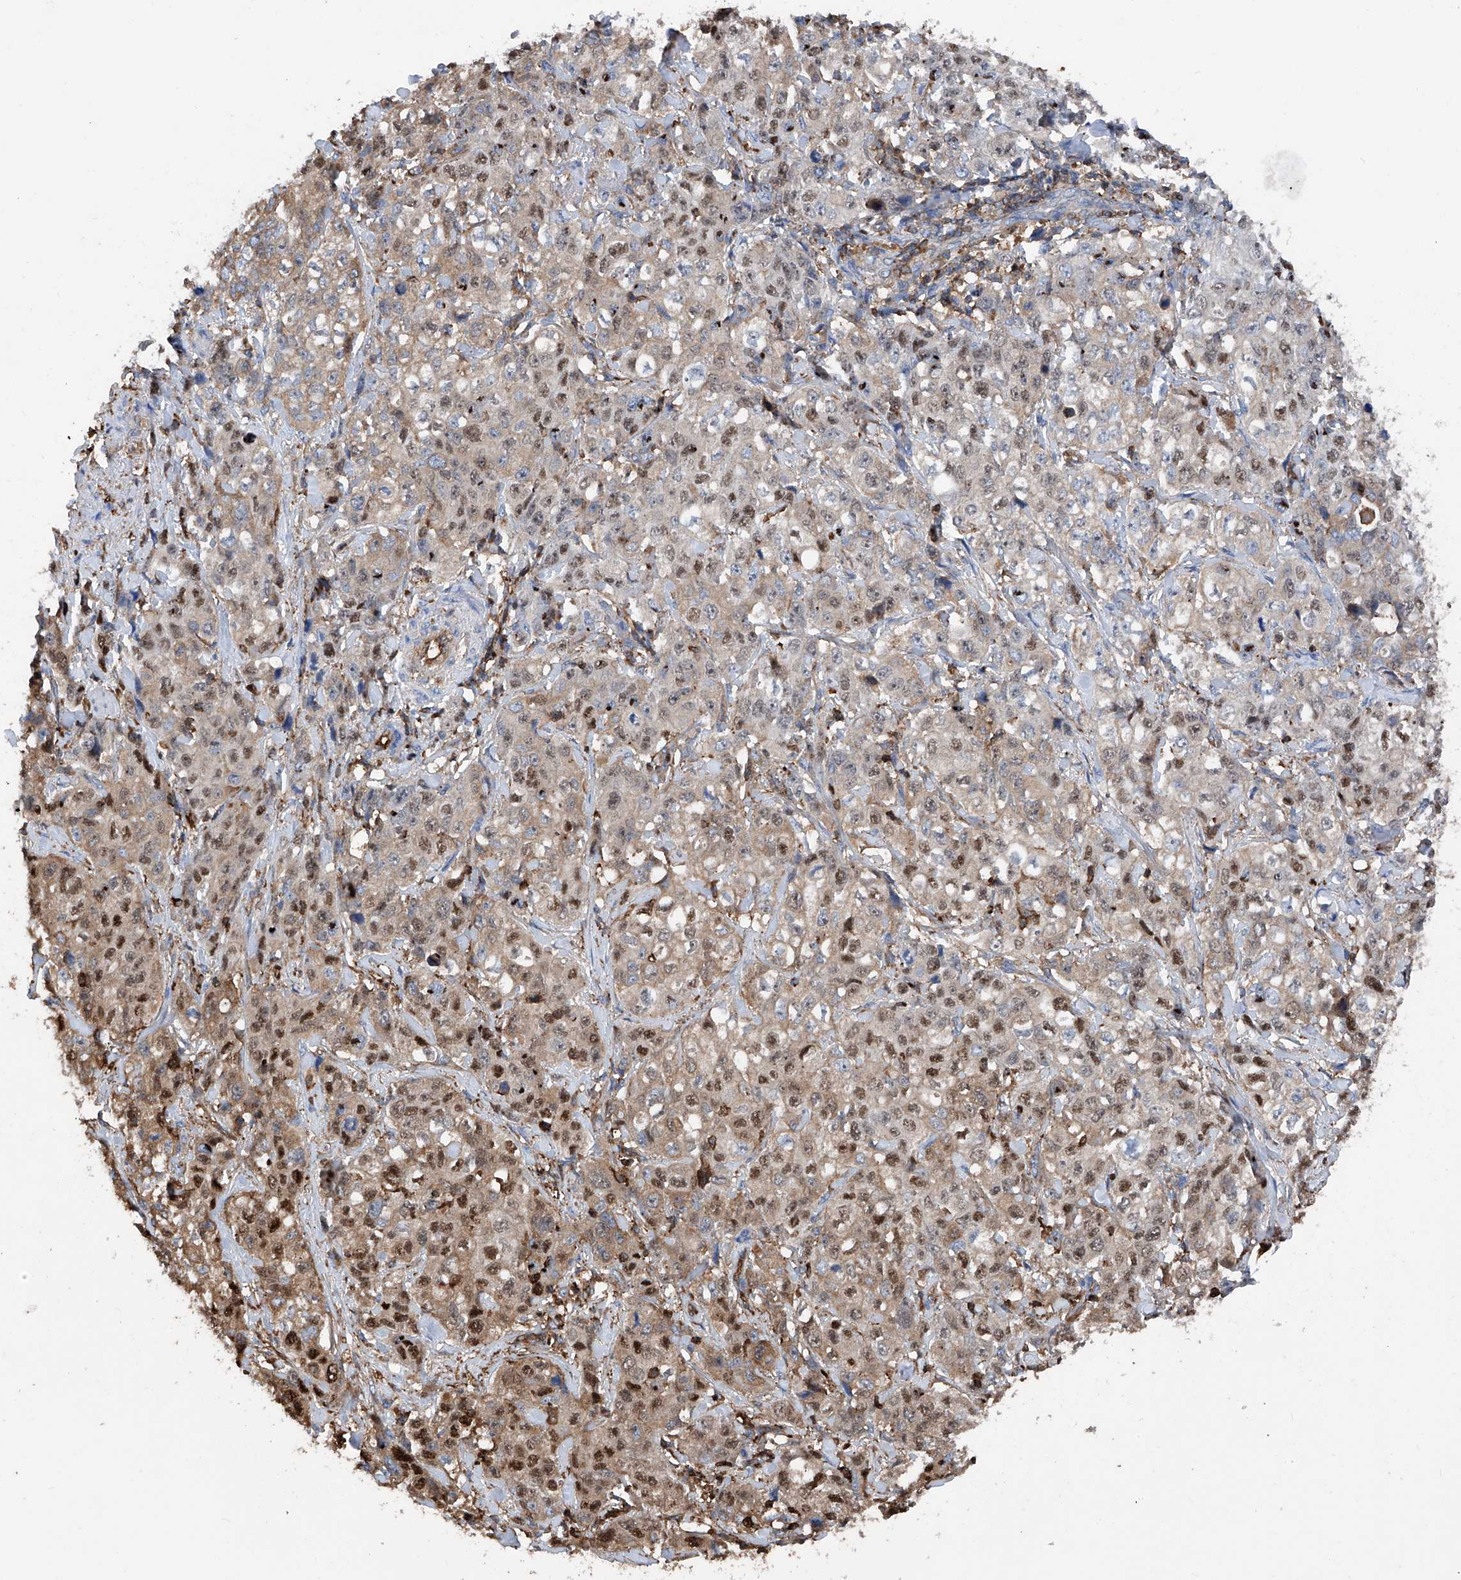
{"staining": {"intensity": "moderate", "quantity": ">75%", "location": "cytoplasmic/membranous,nuclear"}, "tissue": "stomach cancer", "cell_type": "Tumor cells", "image_type": "cancer", "snomed": [{"axis": "morphology", "description": "Adenocarcinoma, NOS"}, {"axis": "topography", "description": "Stomach"}], "caption": "IHC staining of stomach cancer, which exhibits medium levels of moderate cytoplasmic/membranous and nuclear expression in about >75% of tumor cells indicating moderate cytoplasmic/membranous and nuclear protein positivity. The staining was performed using DAB (brown) for protein detection and nuclei were counterstained in hematoxylin (blue).", "gene": "ZNF484", "patient": {"sex": "male", "age": 48}}